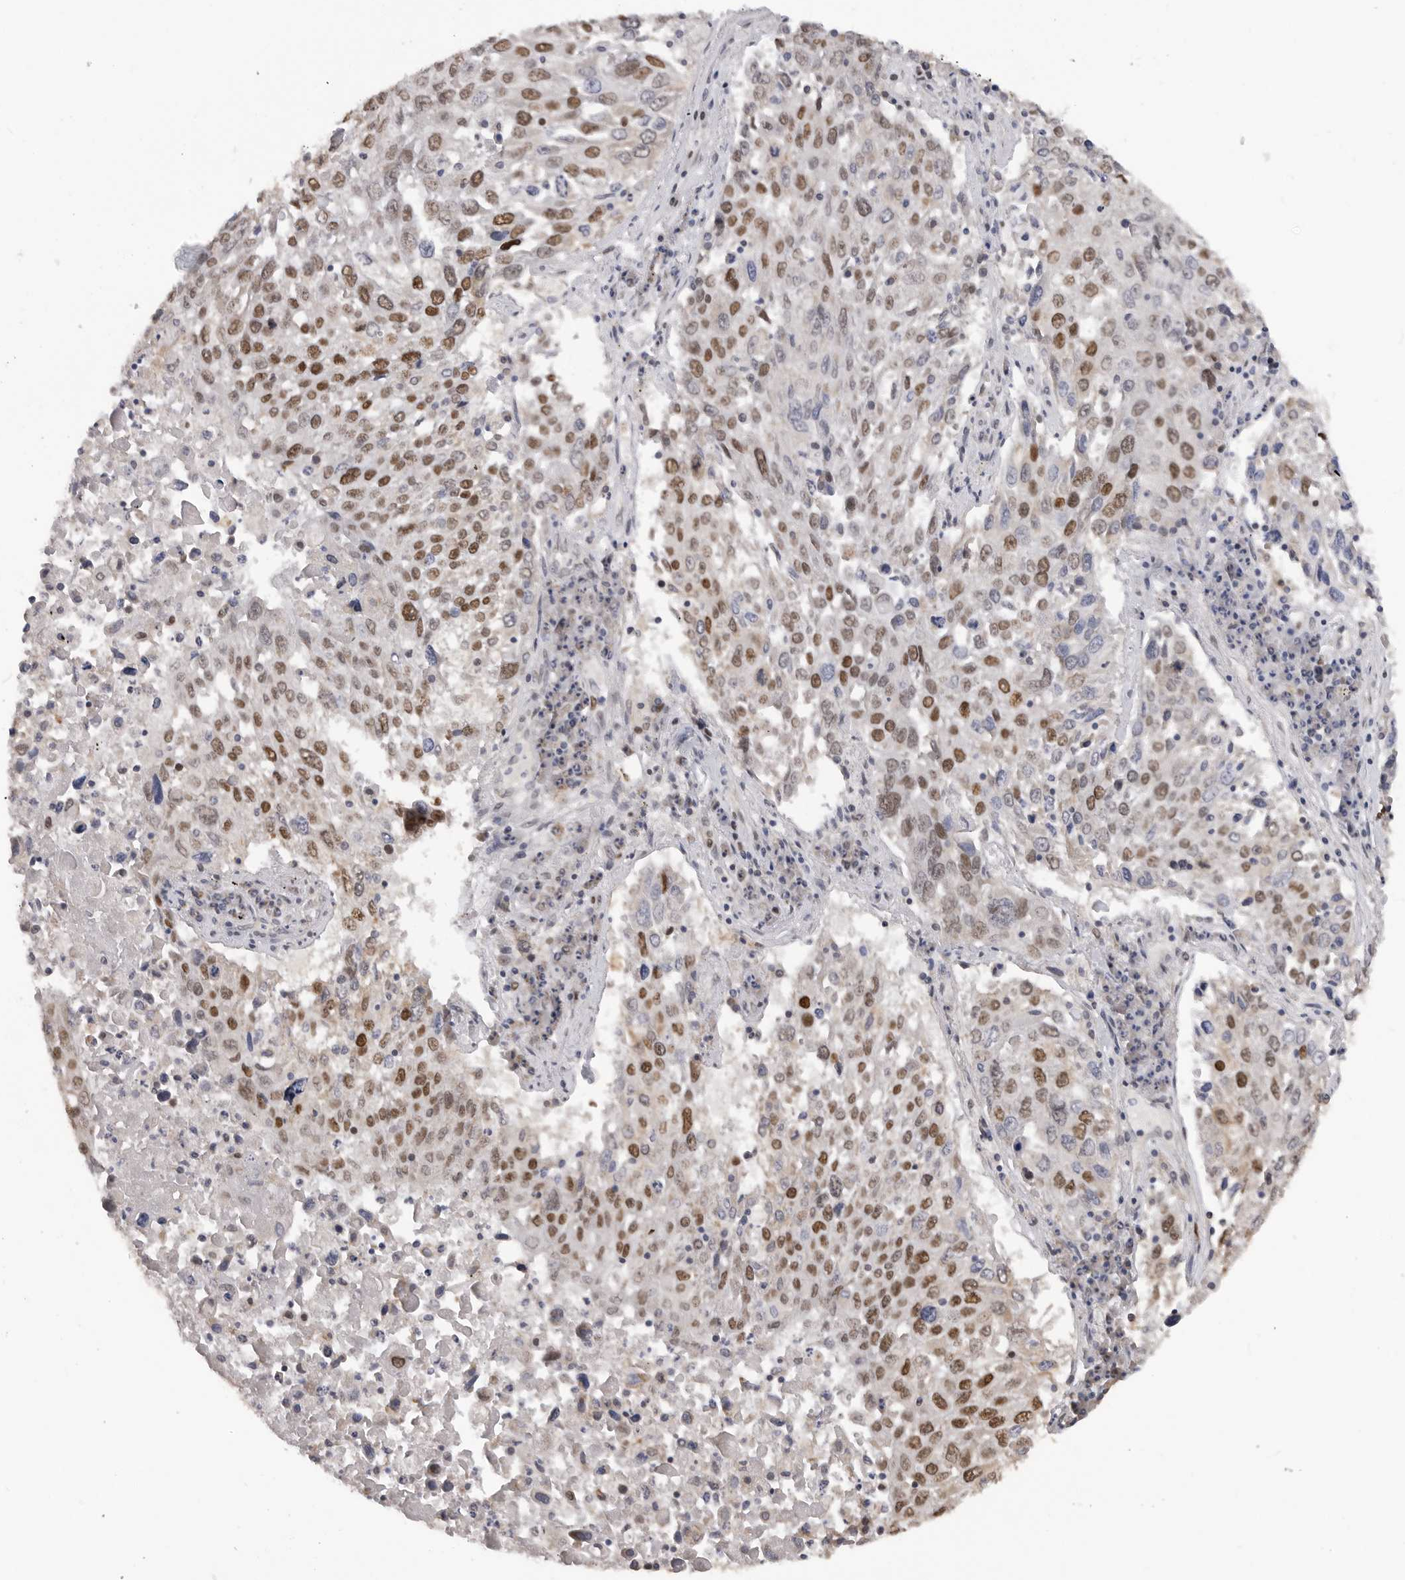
{"staining": {"intensity": "strong", "quantity": ">75%", "location": "nuclear"}, "tissue": "lung cancer", "cell_type": "Tumor cells", "image_type": "cancer", "snomed": [{"axis": "morphology", "description": "Squamous cell carcinoma, NOS"}, {"axis": "topography", "description": "Lung"}], "caption": "Protein expression by IHC exhibits strong nuclear positivity in approximately >75% of tumor cells in squamous cell carcinoma (lung). The staining was performed using DAB, with brown indicating positive protein expression. Nuclei are stained blue with hematoxylin.", "gene": "SMARCC1", "patient": {"sex": "male", "age": 65}}